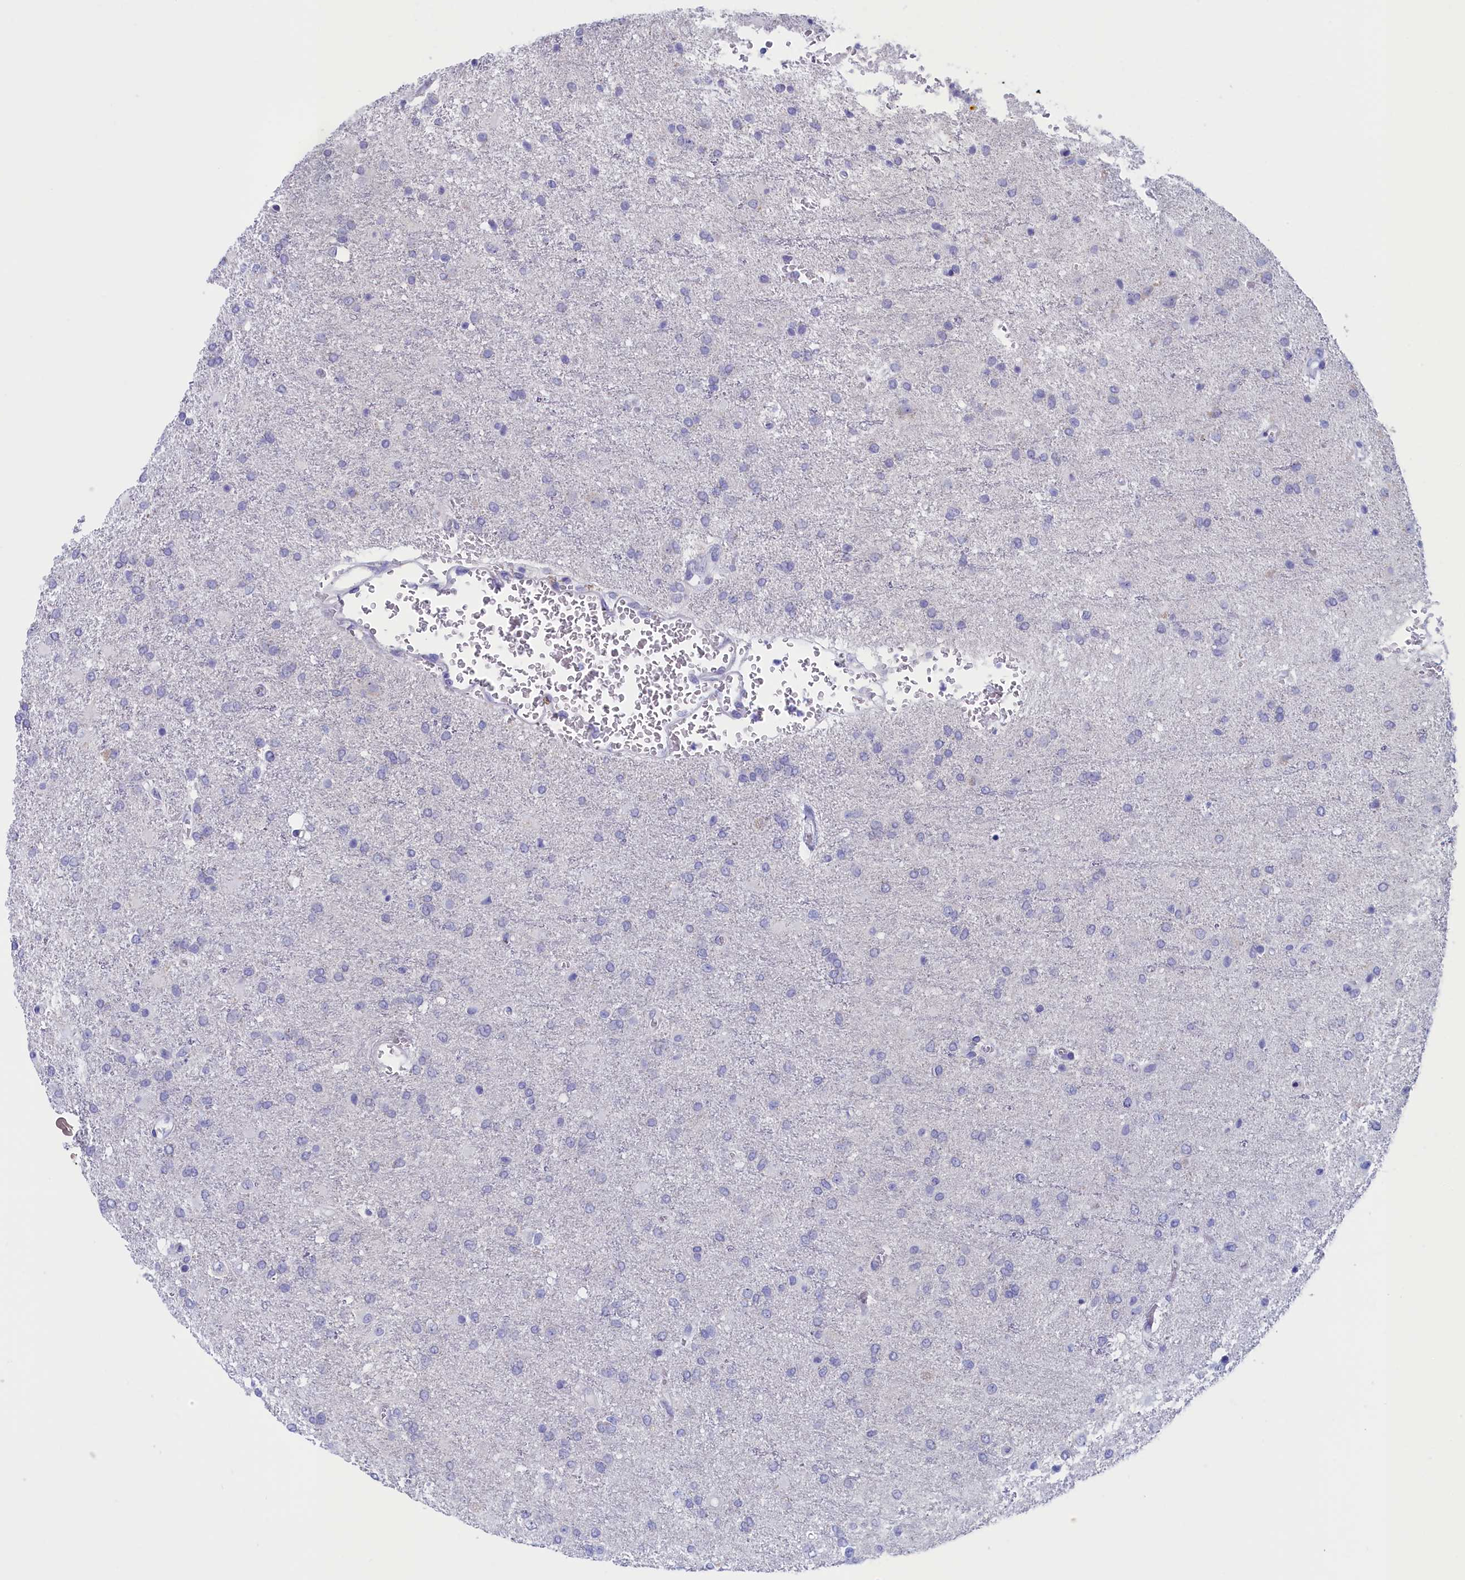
{"staining": {"intensity": "negative", "quantity": "none", "location": "none"}, "tissue": "glioma", "cell_type": "Tumor cells", "image_type": "cancer", "snomed": [{"axis": "morphology", "description": "Glioma, malignant, High grade"}, {"axis": "topography", "description": "Brain"}], "caption": "A photomicrograph of human malignant glioma (high-grade) is negative for staining in tumor cells.", "gene": "ANKRD2", "patient": {"sex": "female", "age": 74}}